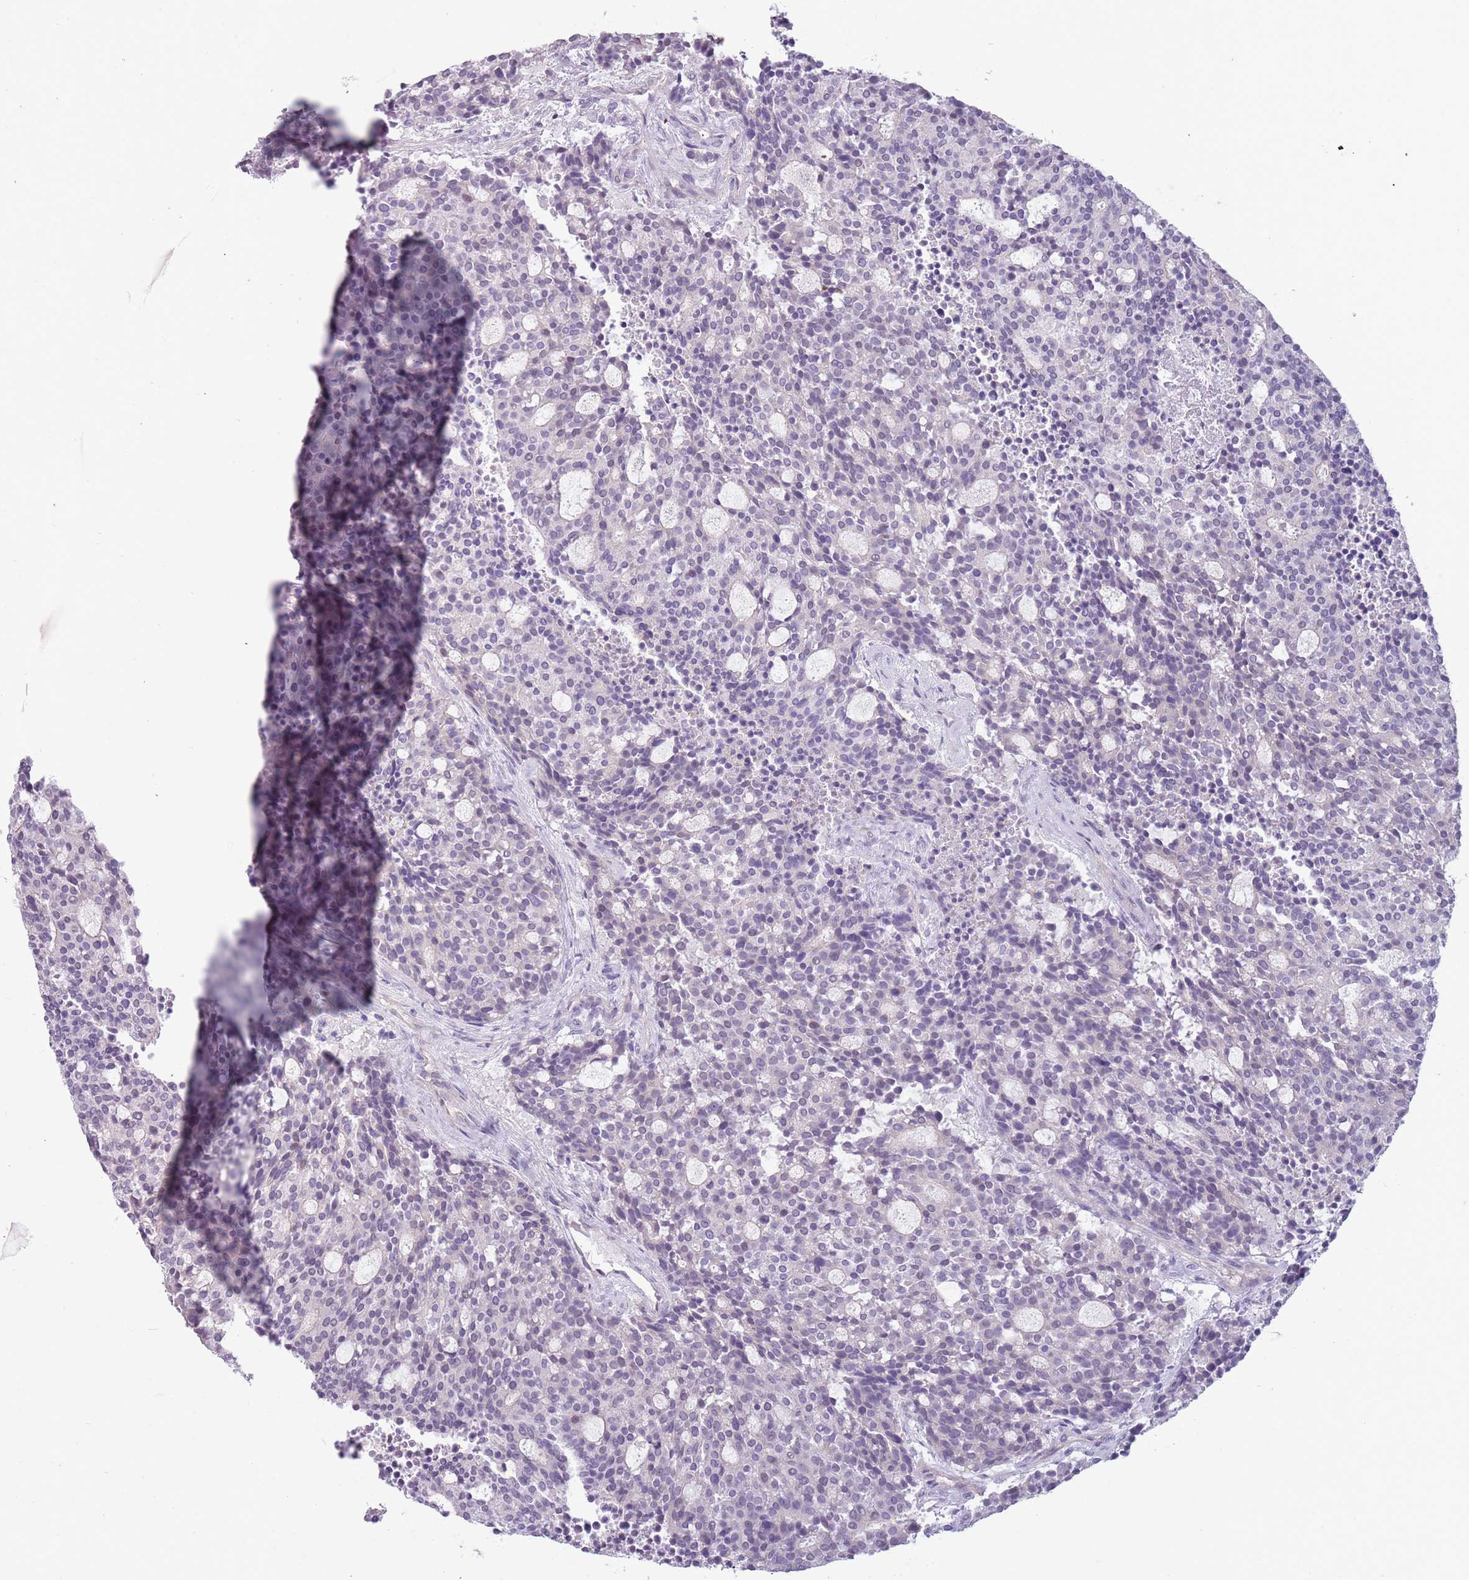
{"staining": {"intensity": "negative", "quantity": "none", "location": "none"}, "tissue": "carcinoid", "cell_type": "Tumor cells", "image_type": "cancer", "snomed": [{"axis": "morphology", "description": "Carcinoid, malignant, NOS"}, {"axis": "topography", "description": "Pancreas"}], "caption": "DAB (3,3'-diaminobenzidine) immunohistochemical staining of carcinoid (malignant) reveals no significant staining in tumor cells.", "gene": "RFX2", "patient": {"sex": "female", "age": 54}}